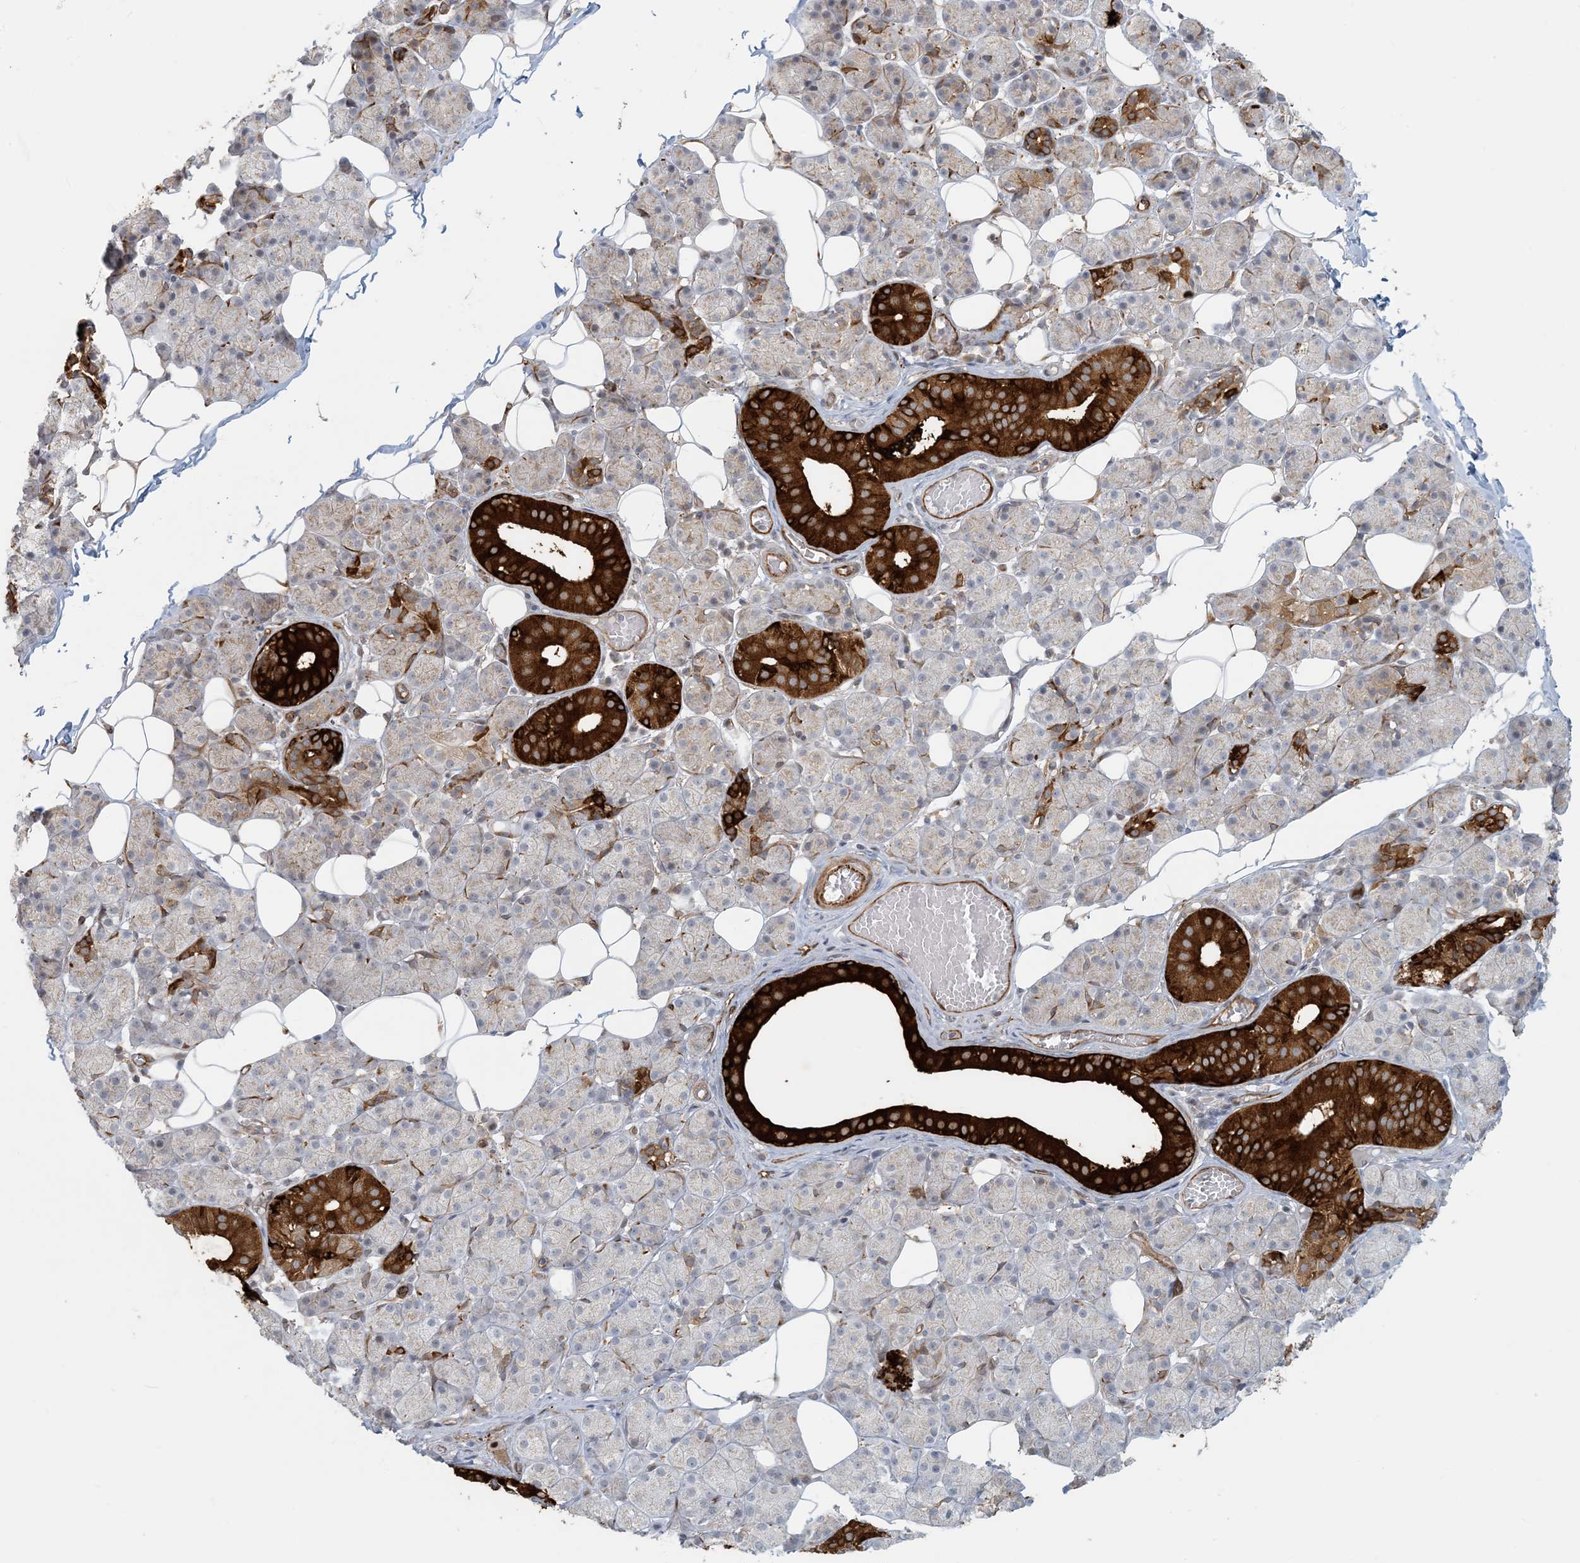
{"staining": {"intensity": "strong", "quantity": "25%-75%", "location": "cytoplasmic/membranous"}, "tissue": "salivary gland", "cell_type": "Glandular cells", "image_type": "normal", "snomed": [{"axis": "morphology", "description": "Normal tissue, NOS"}, {"axis": "topography", "description": "Salivary gland"}], "caption": "Immunohistochemical staining of normal human salivary gland reveals high levels of strong cytoplasmic/membranous expression in about 25%-75% of glandular cells. (DAB (3,3'-diaminobenzidine) = brown stain, brightfield microscopy at high magnification).", "gene": "BCORL1", "patient": {"sex": "female", "age": 33}}